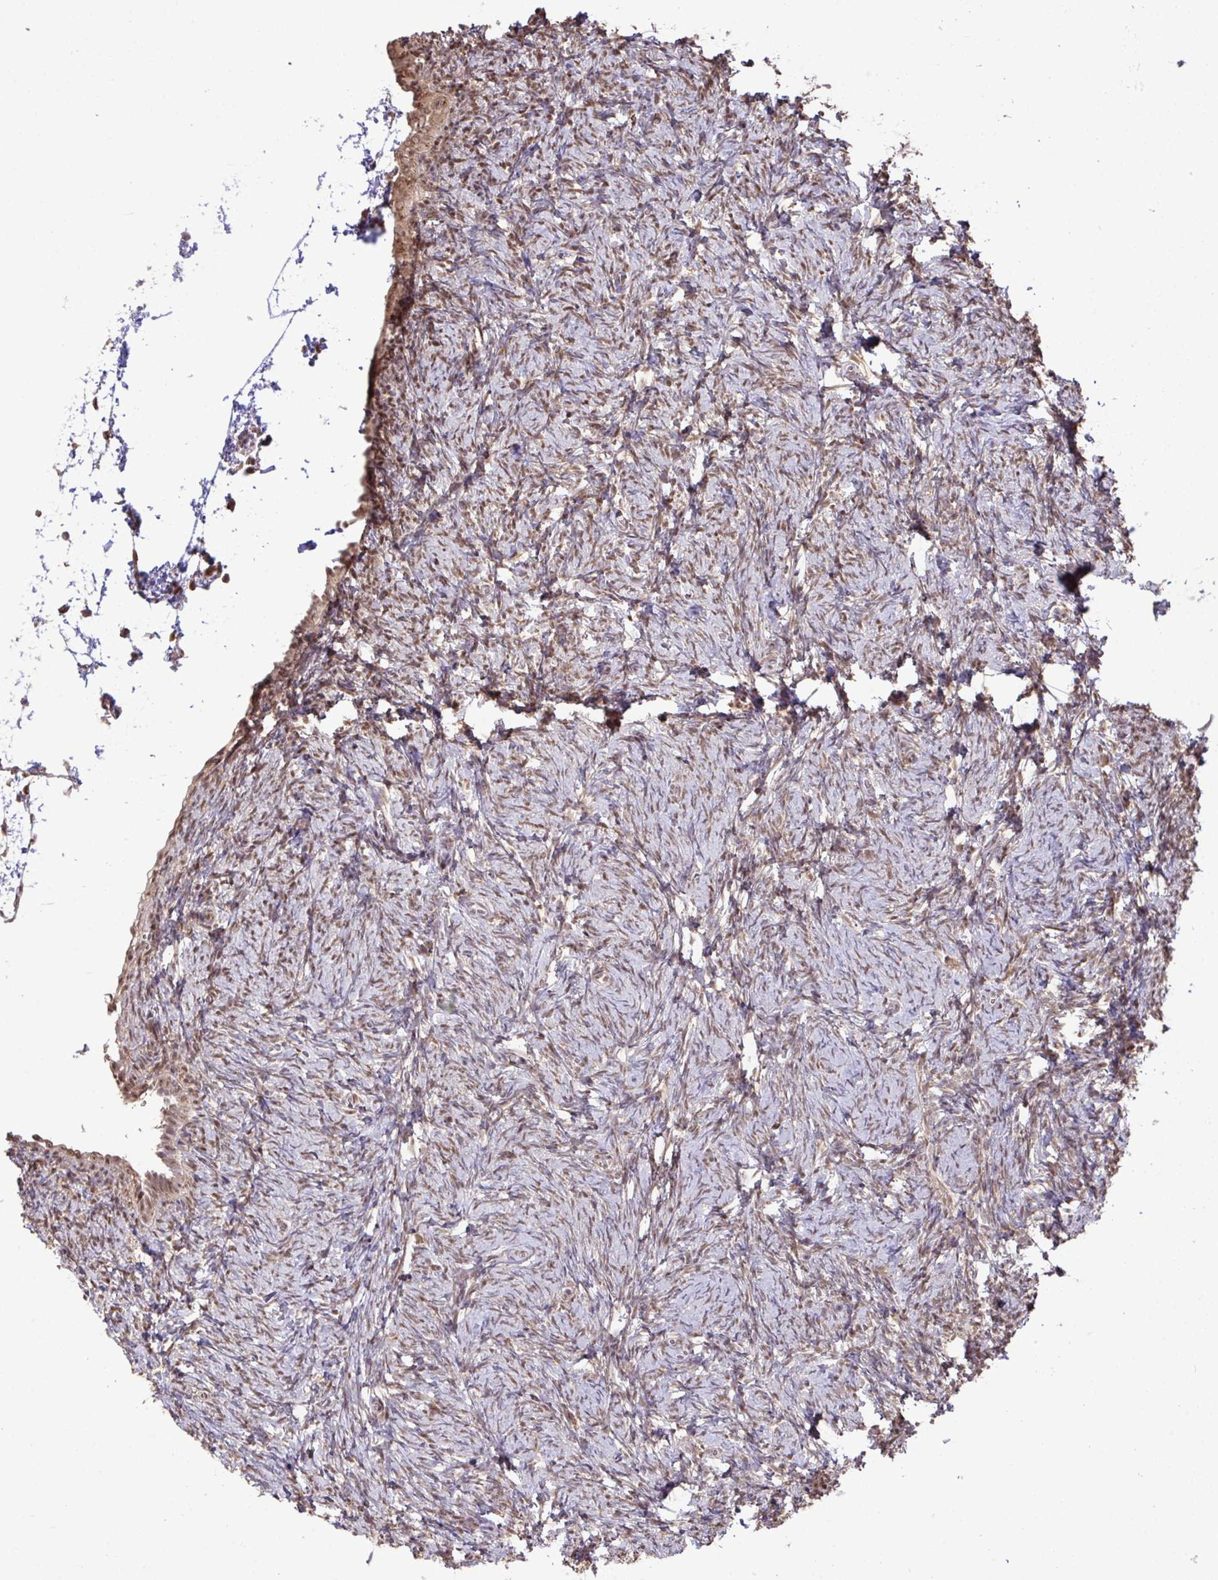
{"staining": {"intensity": "moderate", "quantity": ">75%", "location": "cytoplasmic/membranous"}, "tissue": "ovary", "cell_type": "Follicle cells", "image_type": "normal", "snomed": [{"axis": "morphology", "description": "Normal tissue, NOS"}, {"axis": "topography", "description": "Ovary"}], "caption": "High-magnification brightfield microscopy of benign ovary stained with DAB (brown) and counterstained with hematoxylin (blue). follicle cells exhibit moderate cytoplasmic/membranous staining is present in approximately>75% of cells.", "gene": "C12orf57", "patient": {"sex": "female", "age": 41}}